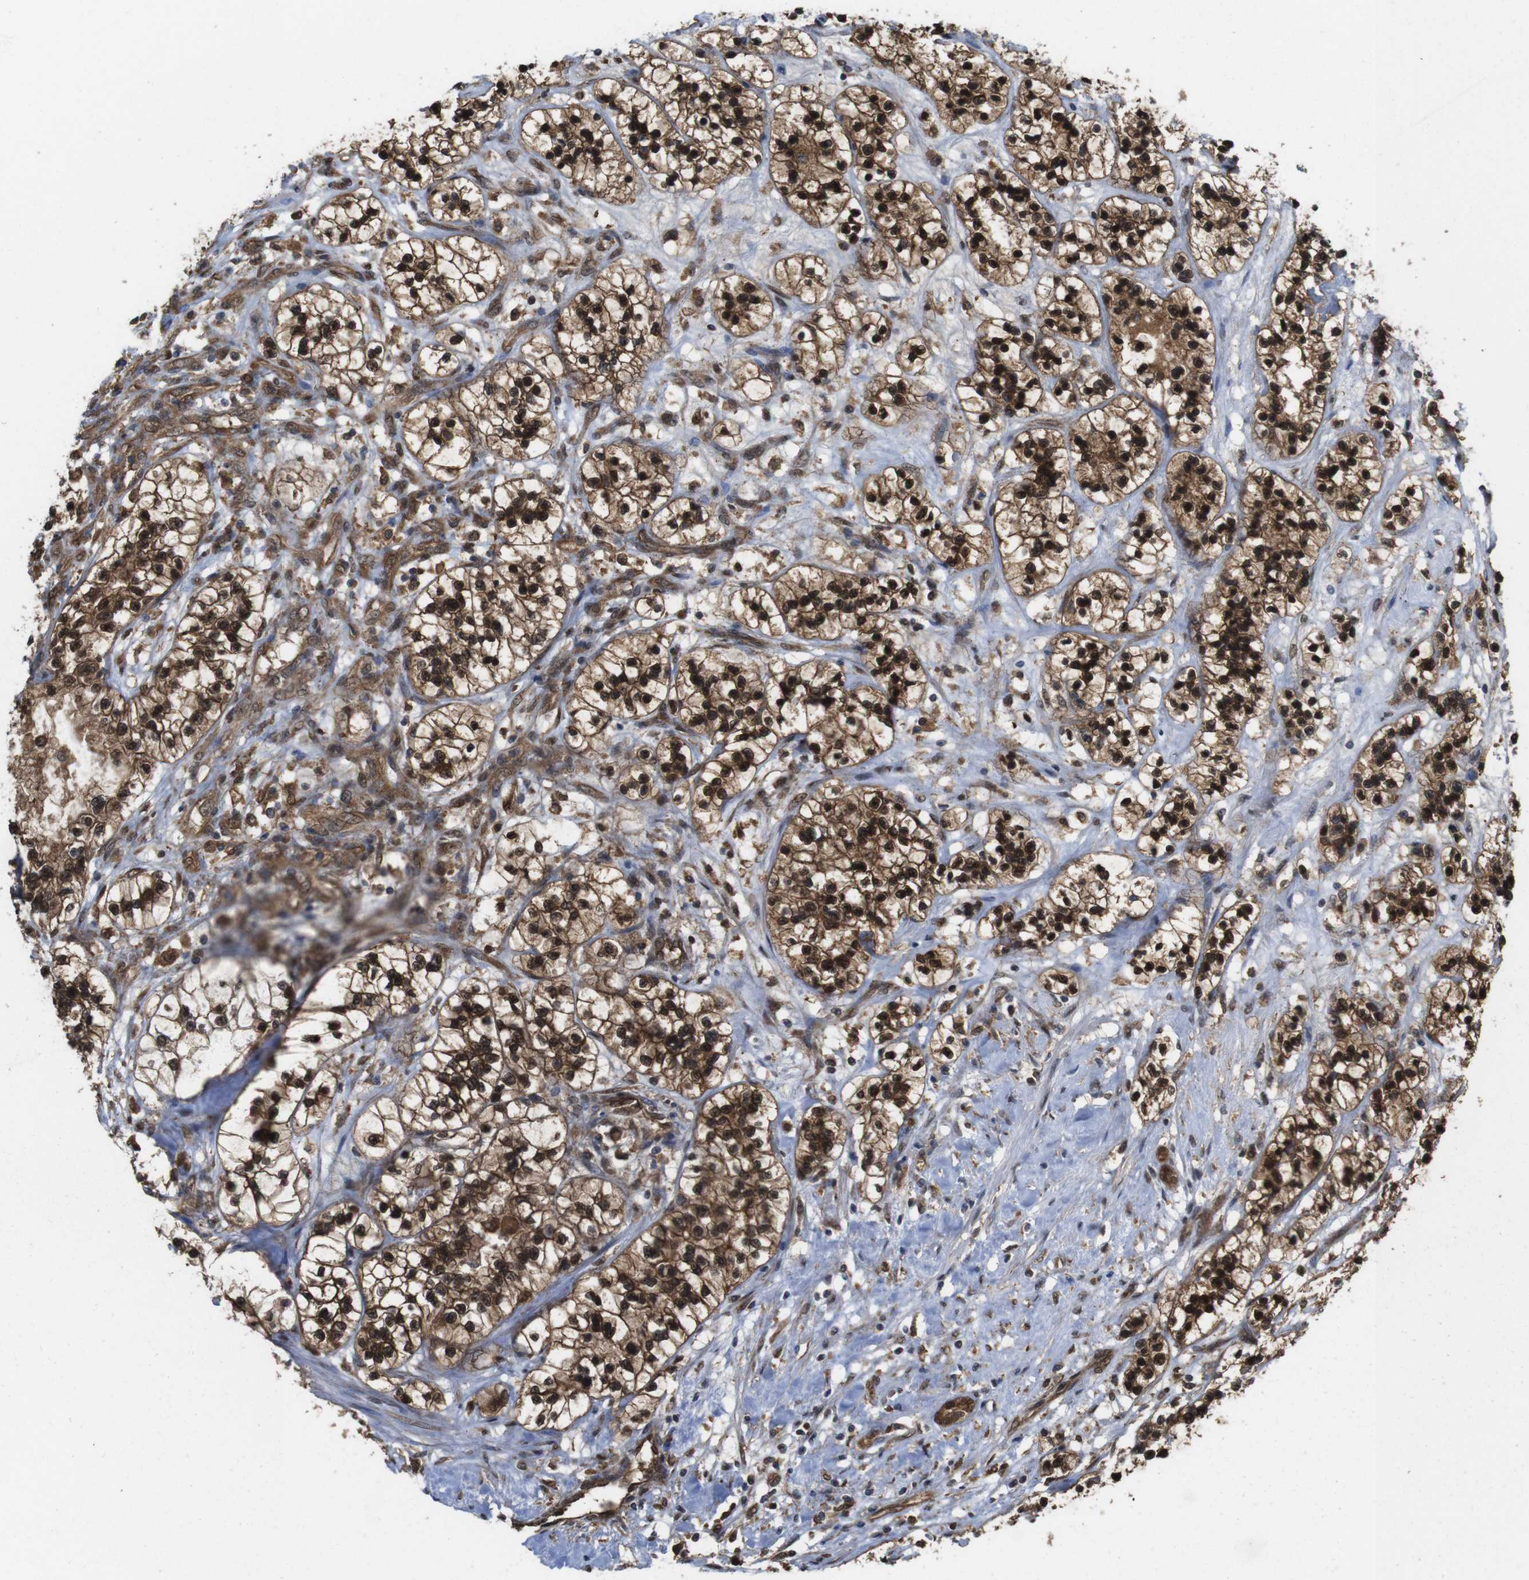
{"staining": {"intensity": "strong", "quantity": ">75%", "location": "cytoplasmic/membranous,nuclear"}, "tissue": "renal cancer", "cell_type": "Tumor cells", "image_type": "cancer", "snomed": [{"axis": "morphology", "description": "Adenocarcinoma, NOS"}, {"axis": "topography", "description": "Kidney"}], "caption": "Protein staining by IHC displays strong cytoplasmic/membranous and nuclear staining in approximately >75% of tumor cells in renal cancer (adenocarcinoma). (IHC, brightfield microscopy, high magnification).", "gene": "YWHAG", "patient": {"sex": "female", "age": 57}}